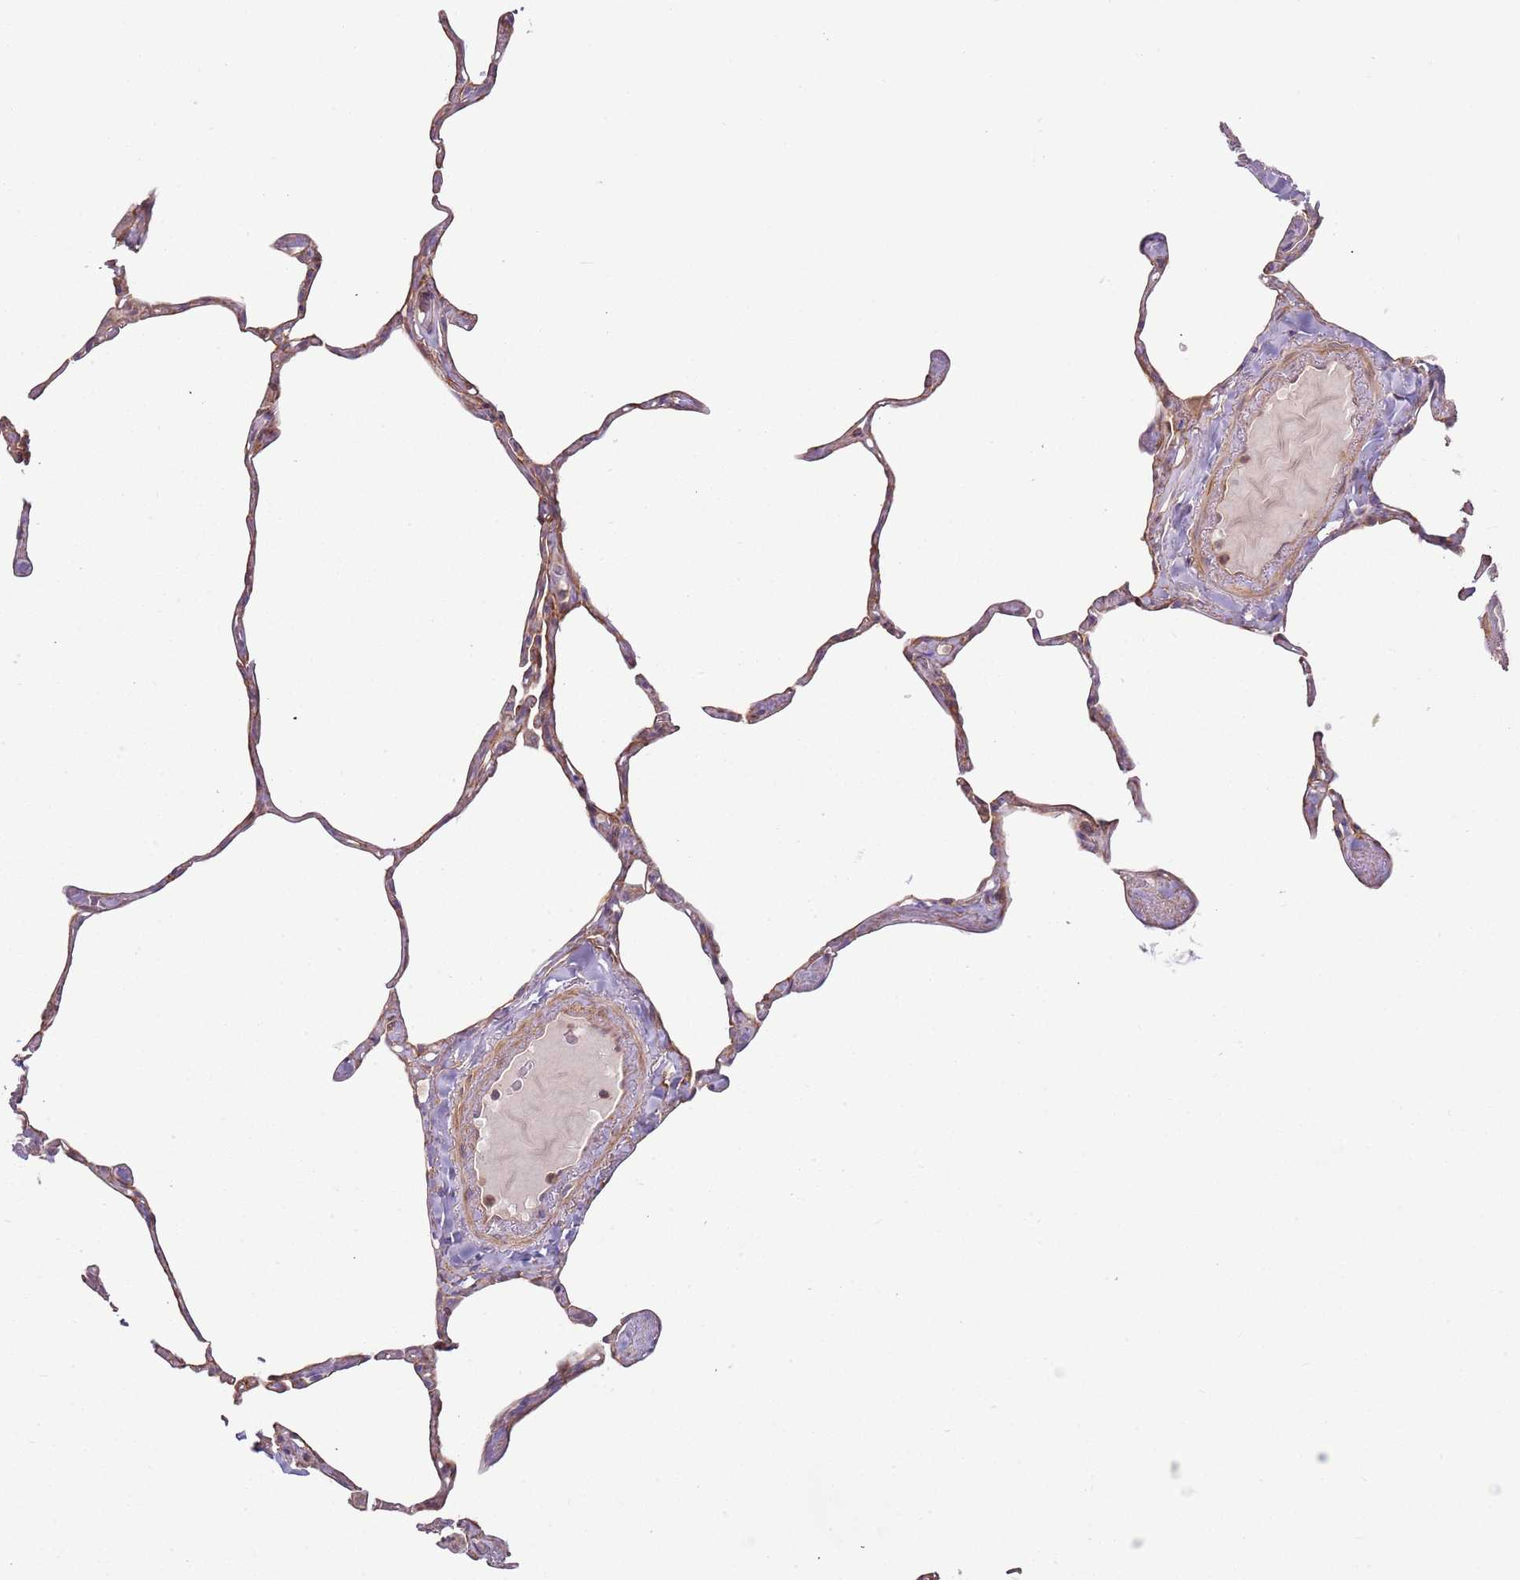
{"staining": {"intensity": "weak", "quantity": "25%-75%", "location": "cytoplasmic/membranous"}, "tissue": "lung", "cell_type": "Alveolar cells", "image_type": "normal", "snomed": [{"axis": "morphology", "description": "Normal tissue, NOS"}, {"axis": "topography", "description": "Lung"}], "caption": "About 25%-75% of alveolar cells in unremarkable lung reveal weak cytoplasmic/membranous protein expression as visualized by brown immunohistochemical staining.", "gene": "DTD2", "patient": {"sex": "male", "age": 65}}